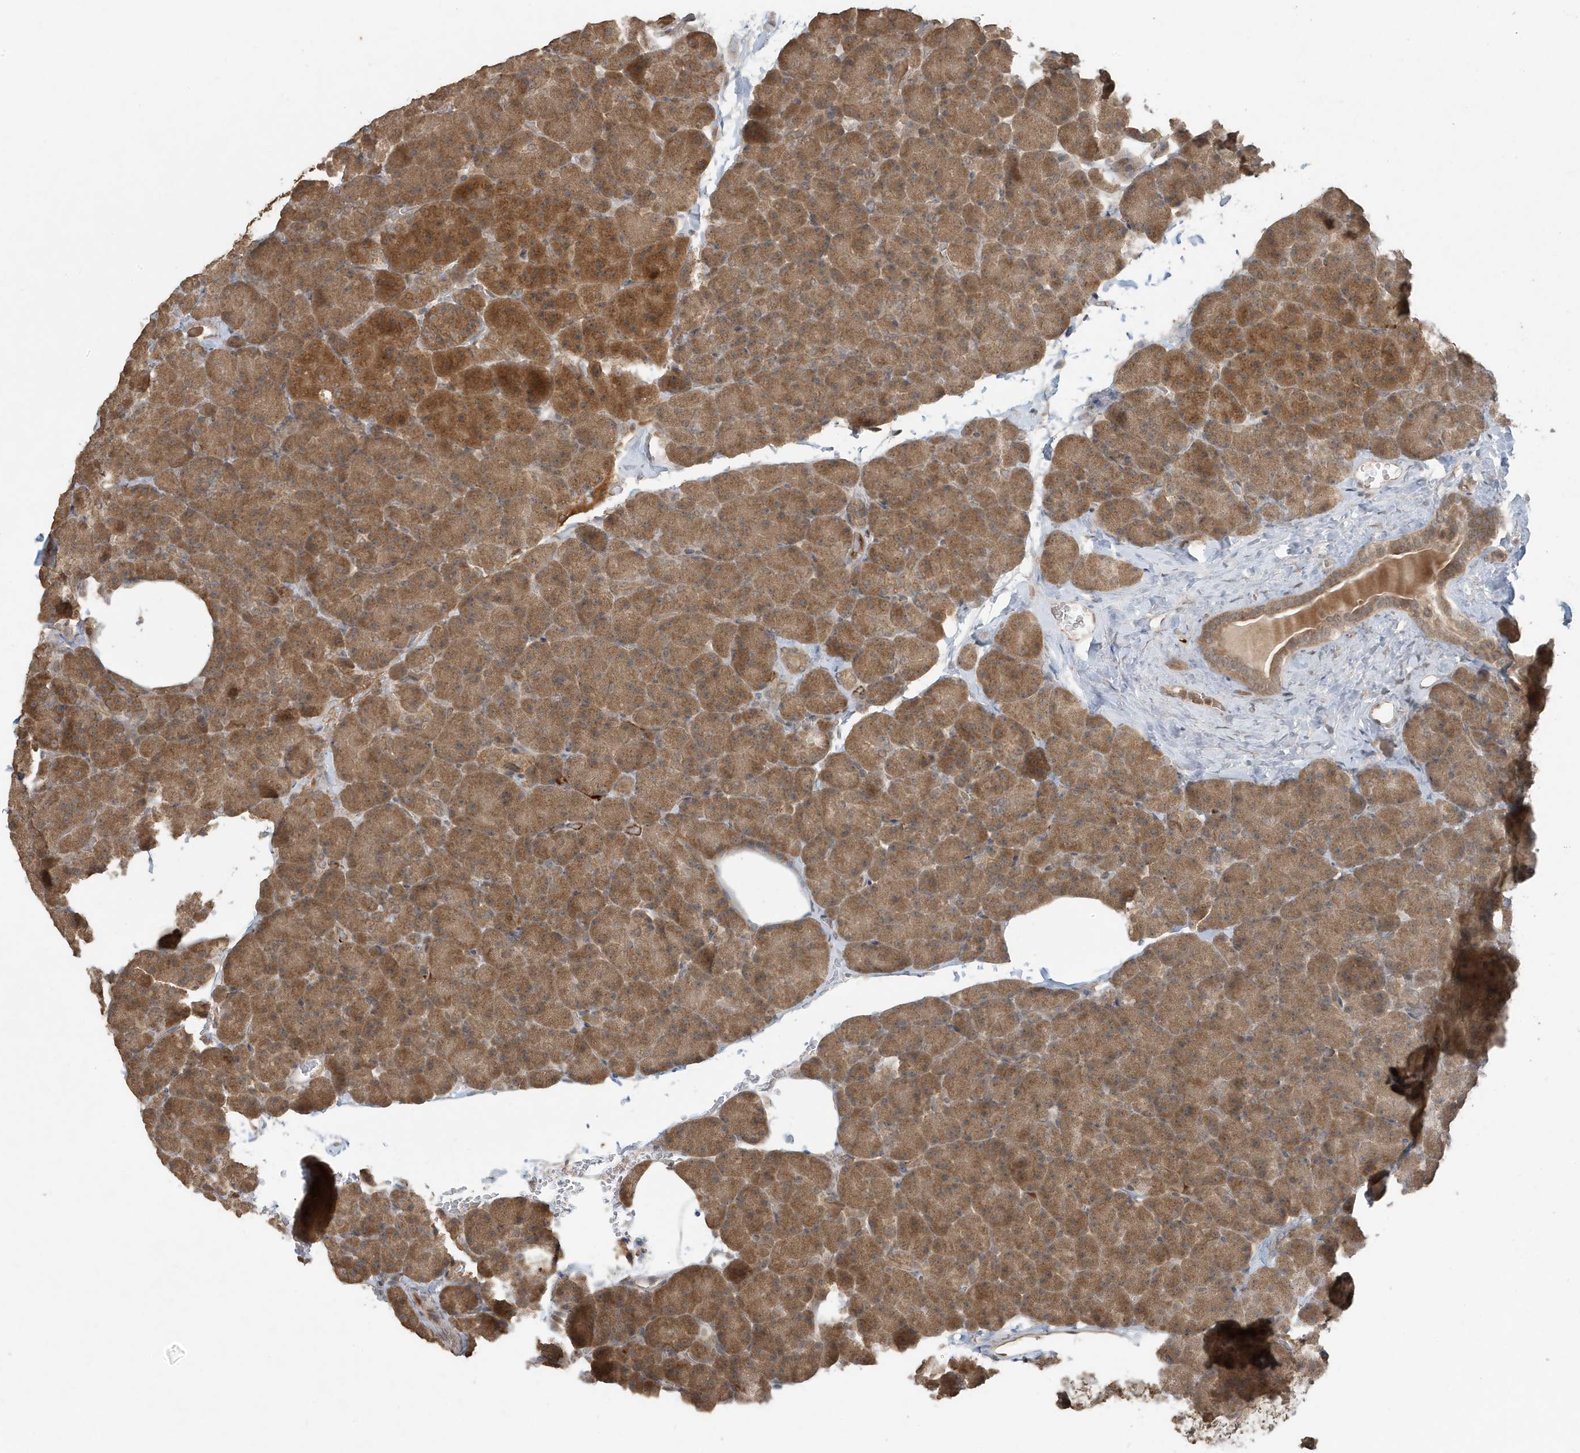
{"staining": {"intensity": "strong", "quantity": ">75%", "location": "cytoplasmic/membranous"}, "tissue": "pancreas", "cell_type": "Exocrine glandular cells", "image_type": "normal", "snomed": [{"axis": "morphology", "description": "Normal tissue, NOS"}, {"axis": "morphology", "description": "Carcinoid, malignant, NOS"}, {"axis": "topography", "description": "Pancreas"}], "caption": "Immunohistochemistry (IHC) image of benign pancreas stained for a protein (brown), which exhibits high levels of strong cytoplasmic/membranous staining in about >75% of exocrine glandular cells.", "gene": "ABCB9", "patient": {"sex": "female", "age": 35}}